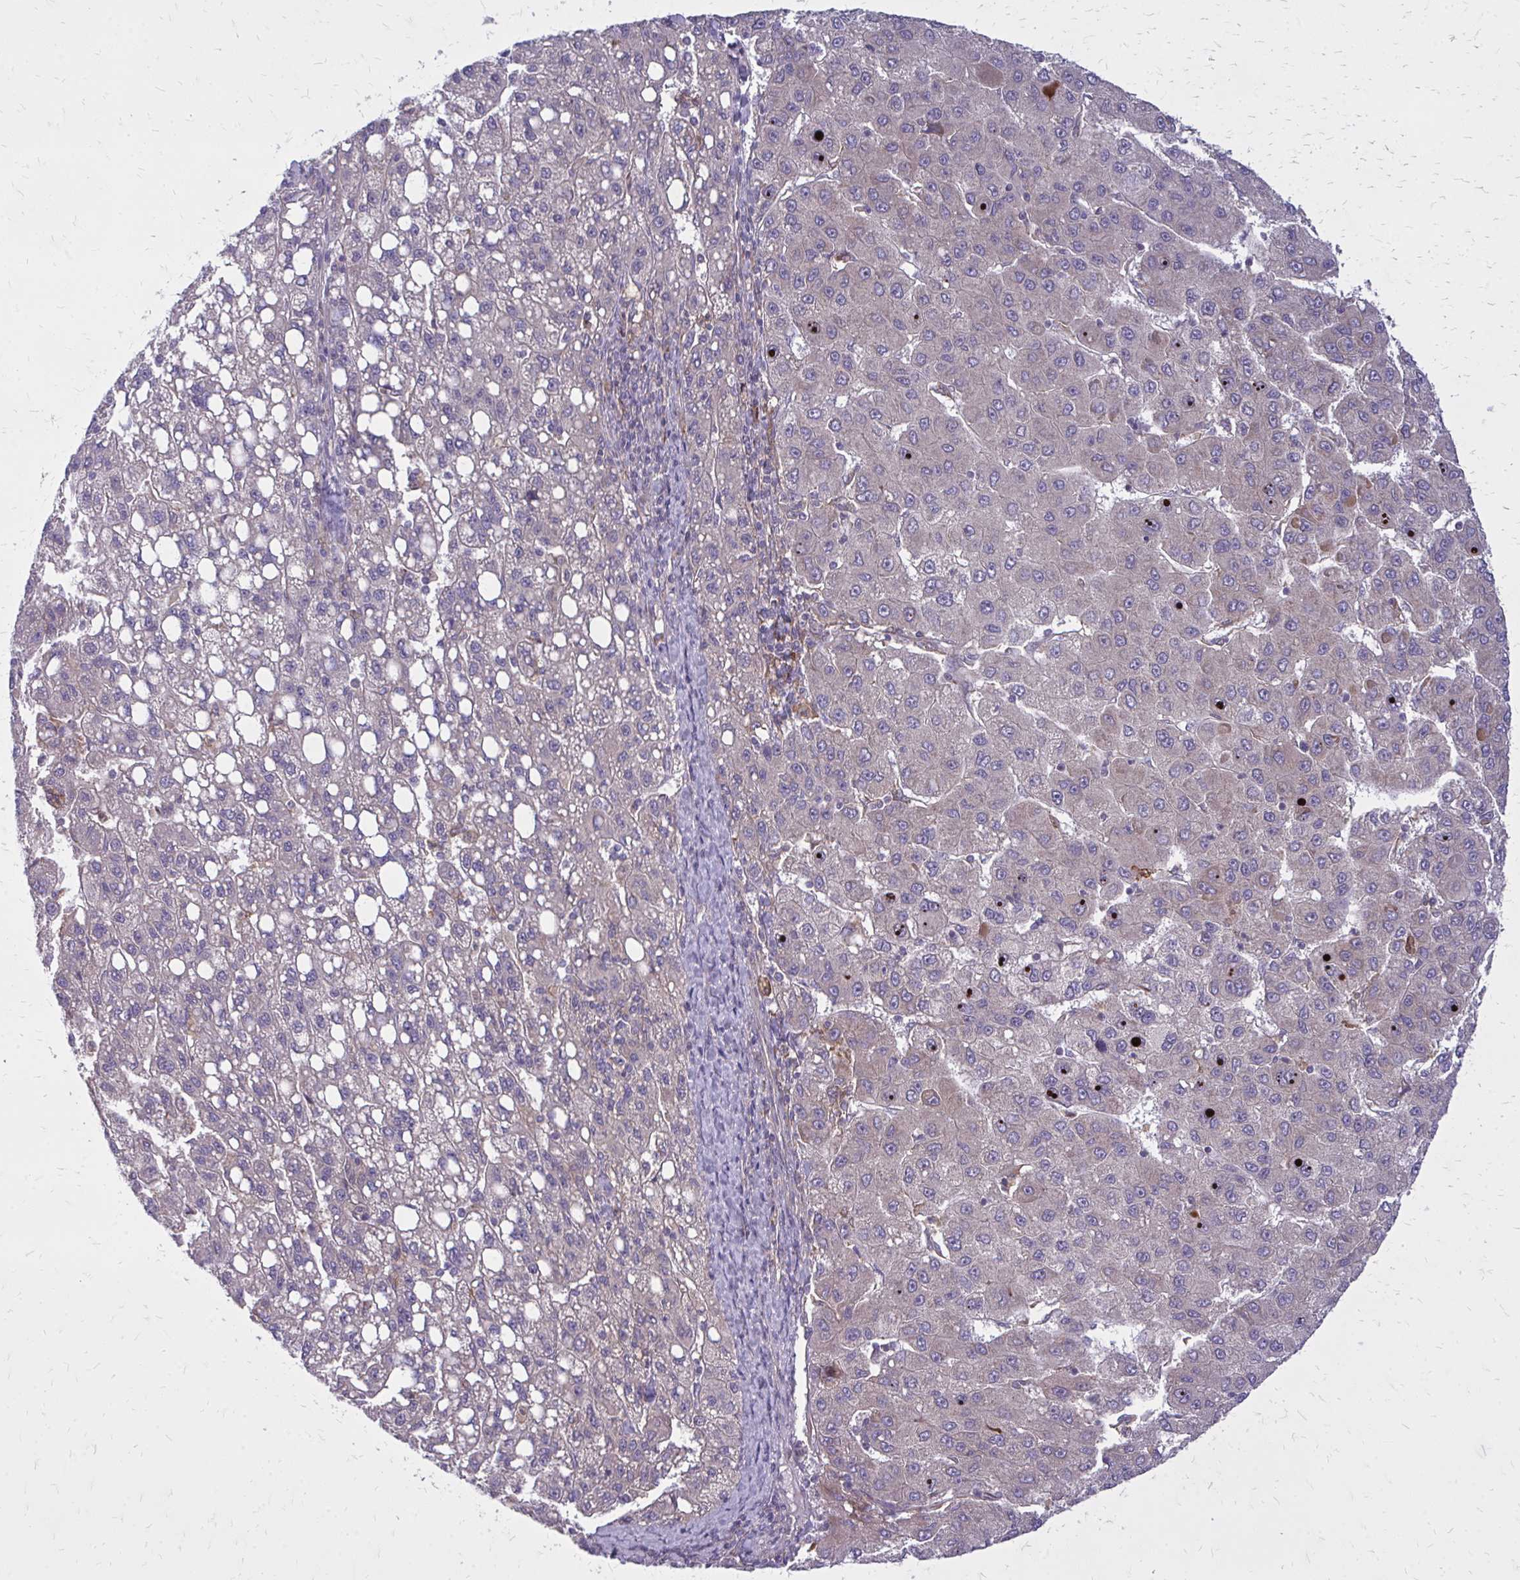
{"staining": {"intensity": "negative", "quantity": "none", "location": "none"}, "tissue": "liver cancer", "cell_type": "Tumor cells", "image_type": "cancer", "snomed": [{"axis": "morphology", "description": "Carcinoma, Hepatocellular, NOS"}, {"axis": "topography", "description": "Liver"}], "caption": "Hepatocellular carcinoma (liver) stained for a protein using immunohistochemistry (IHC) demonstrates no expression tumor cells.", "gene": "OXNAD1", "patient": {"sex": "female", "age": 82}}